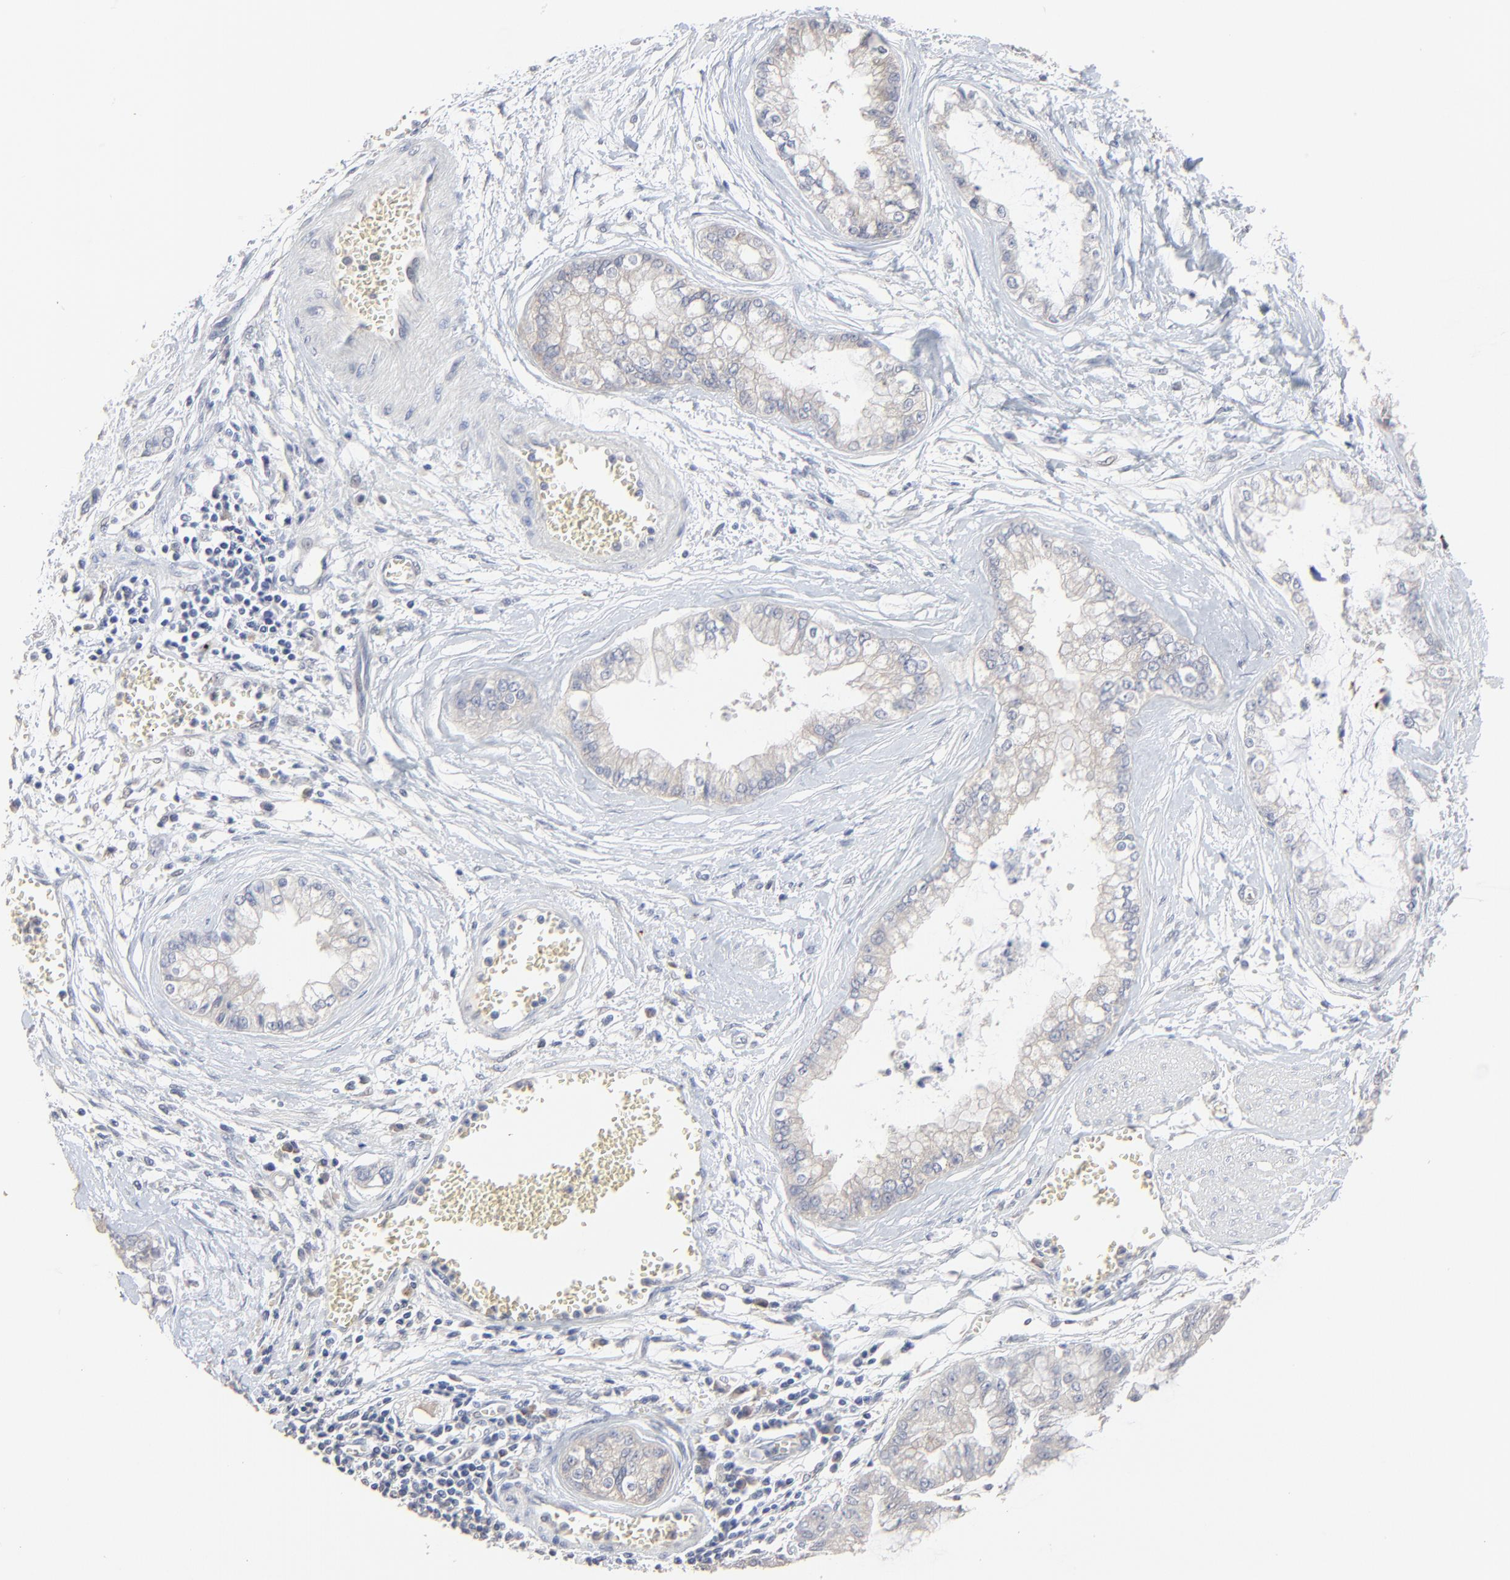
{"staining": {"intensity": "weak", "quantity": ">75%", "location": "cytoplasmic/membranous"}, "tissue": "liver cancer", "cell_type": "Tumor cells", "image_type": "cancer", "snomed": [{"axis": "morphology", "description": "Cholangiocarcinoma"}, {"axis": "topography", "description": "Liver"}], "caption": "This histopathology image shows liver cancer stained with immunohistochemistry (IHC) to label a protein in brown. The cytoplasmic/membranous of tumor cells show weak positivity for the protein. Nuclei are counter-stained blue.", "gene": "FANCB", "patient": {"sex": "female", "age": 79}}